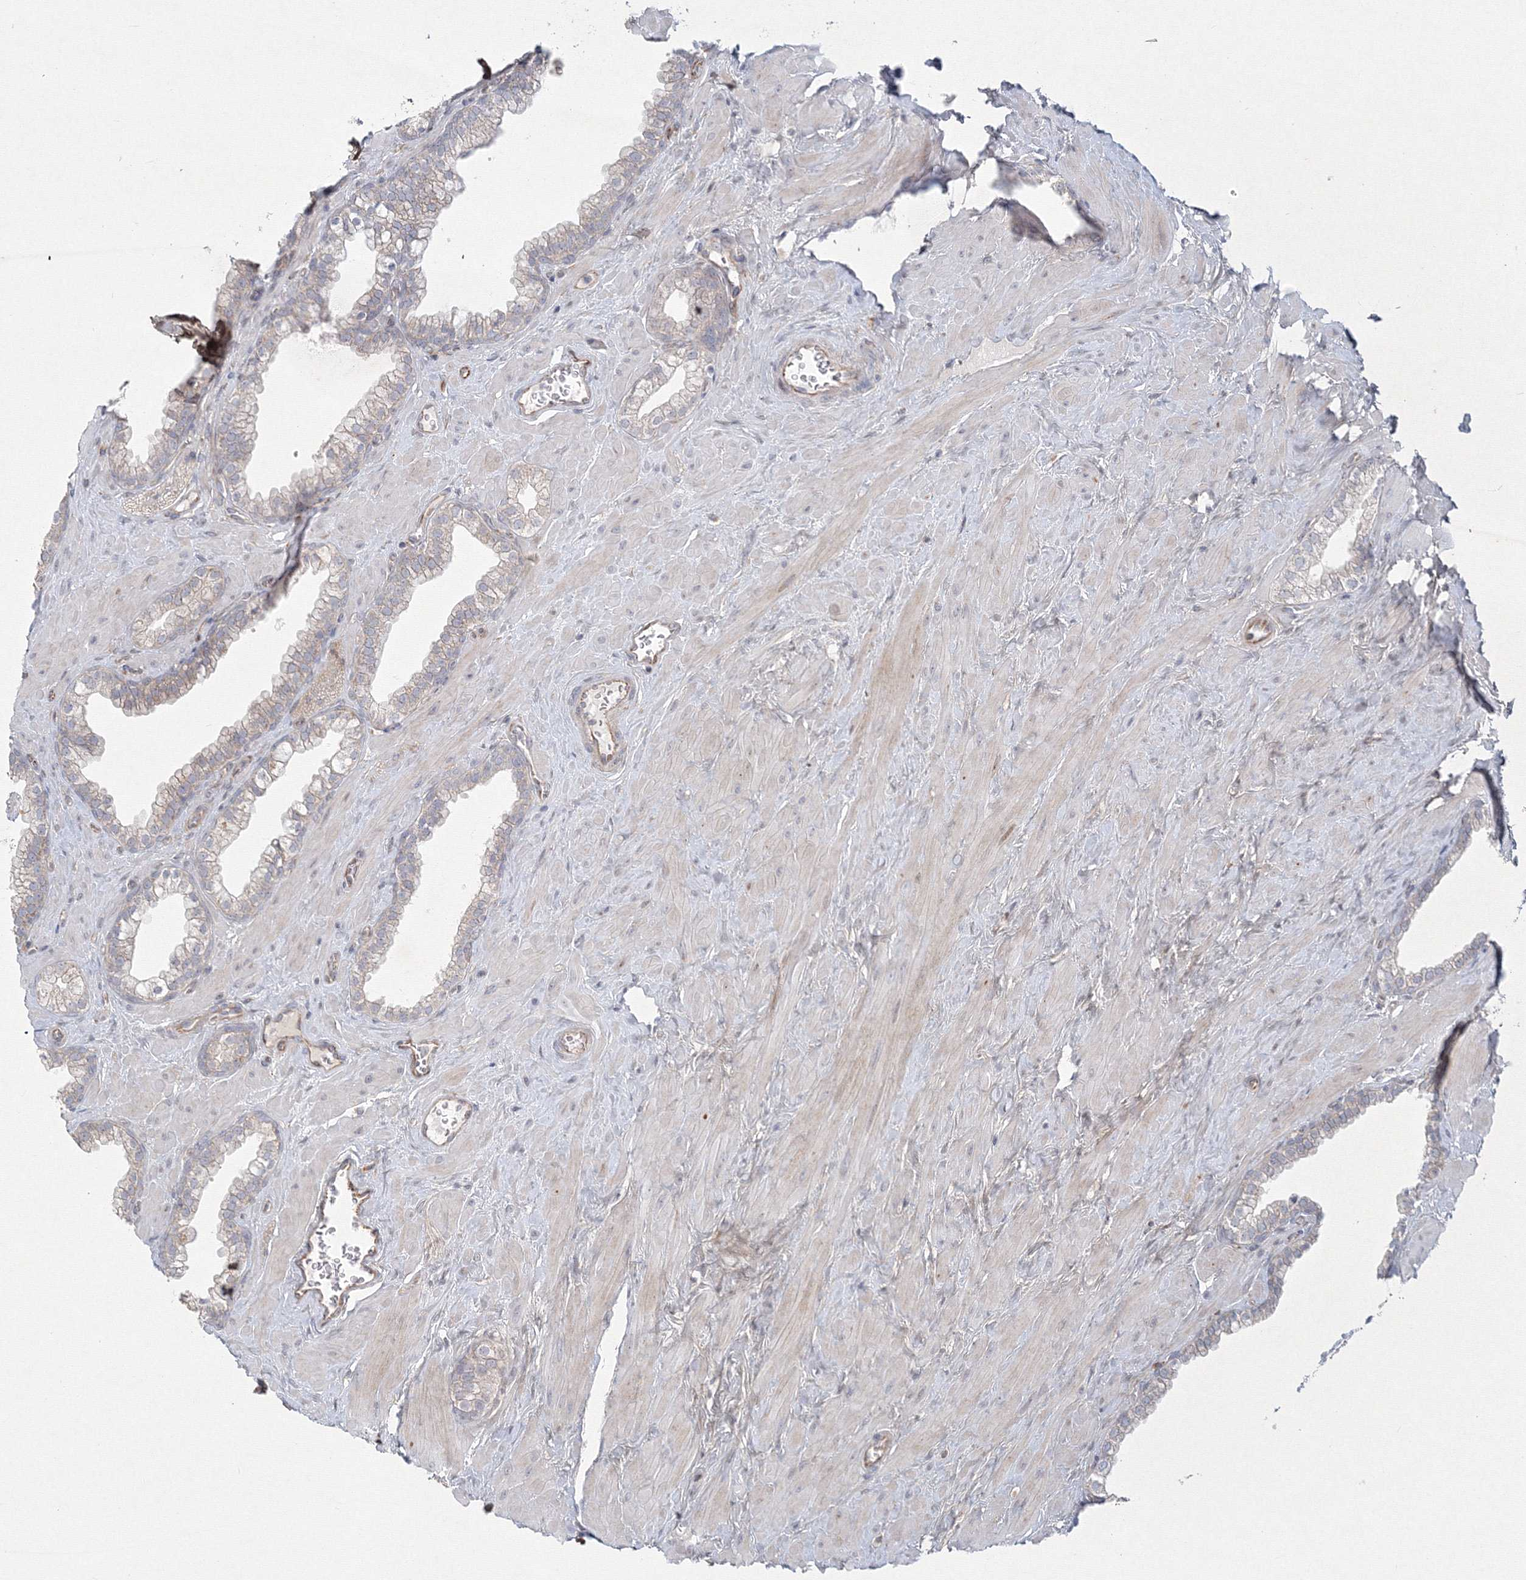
{"staining": {"intensity": "weak", "quantity": "<25%", "location": "cytoplasmic/membranous"}, "tissue": "prostate", "cell_type": "Glandular cells", "image_type": "normal", "snomed": [{"axis": "morphology", "description": "Normal tissue, NOS"}, {"axis": "morphology", "description": "Urothelial carcinoma, Low grade"}, {"axis": "topography", "description": "Urinary bladder"}, {"axis": "topography", "description": "Prostate"}], "caption": "Normal prostate was stained to show a protein in brown. There is no significant positivity in glandular cells. Brightfield microscopy of immunohistochemistry stained with DAB (3,3'-diaminobenzidine) (brown) and hematoxylin (blue), captured at high magnification.", "gene": "WDR49", "patient": {"sex": "male", "age": 60}}